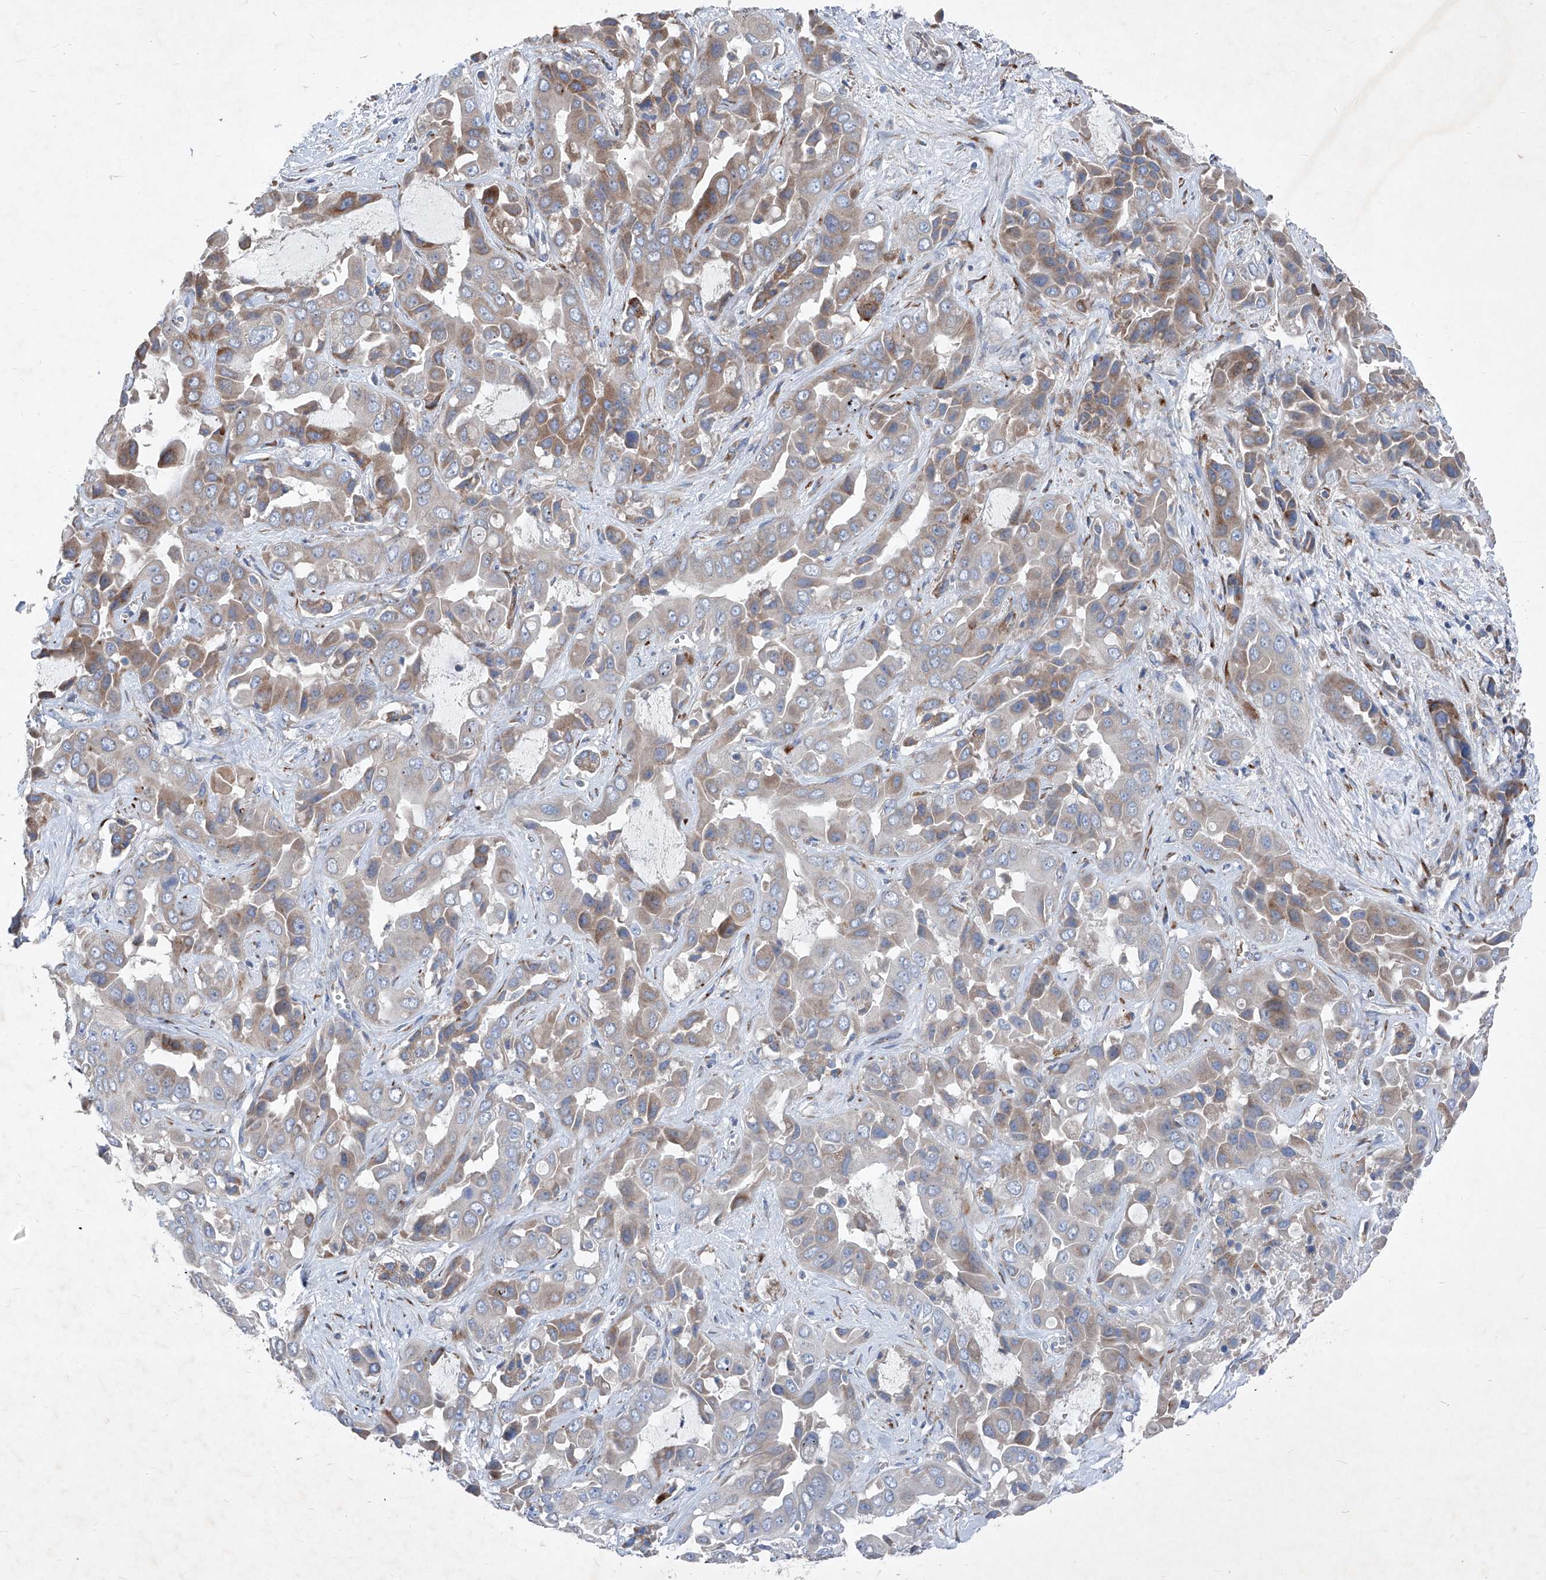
{"staining": {"intensity": "moderate", "quantity": "<25%", "location": "cytoplasmic/membranous"}, "tissue": "liver cancer", "cell_type": "Tumor cells", "image_type": "cancer", "snomed": [{"axis": "morphology", "description": "Cholangiocarcinoma"}, {"axis": "topography", "description": "Liver"}], "caption": "Immunohistochemistry (IHC) histopathology image of neoplastic tissue: human liver cancer stained using immunohistochemistry shows low levels of moderate protein expression localized specifically in the cytoplasmic/membranous of tumor cells, appearing as a cytoplasmic/membranous brown color.", "gene": "IFI27", "patient": {"sex": "female", "age": 52}}